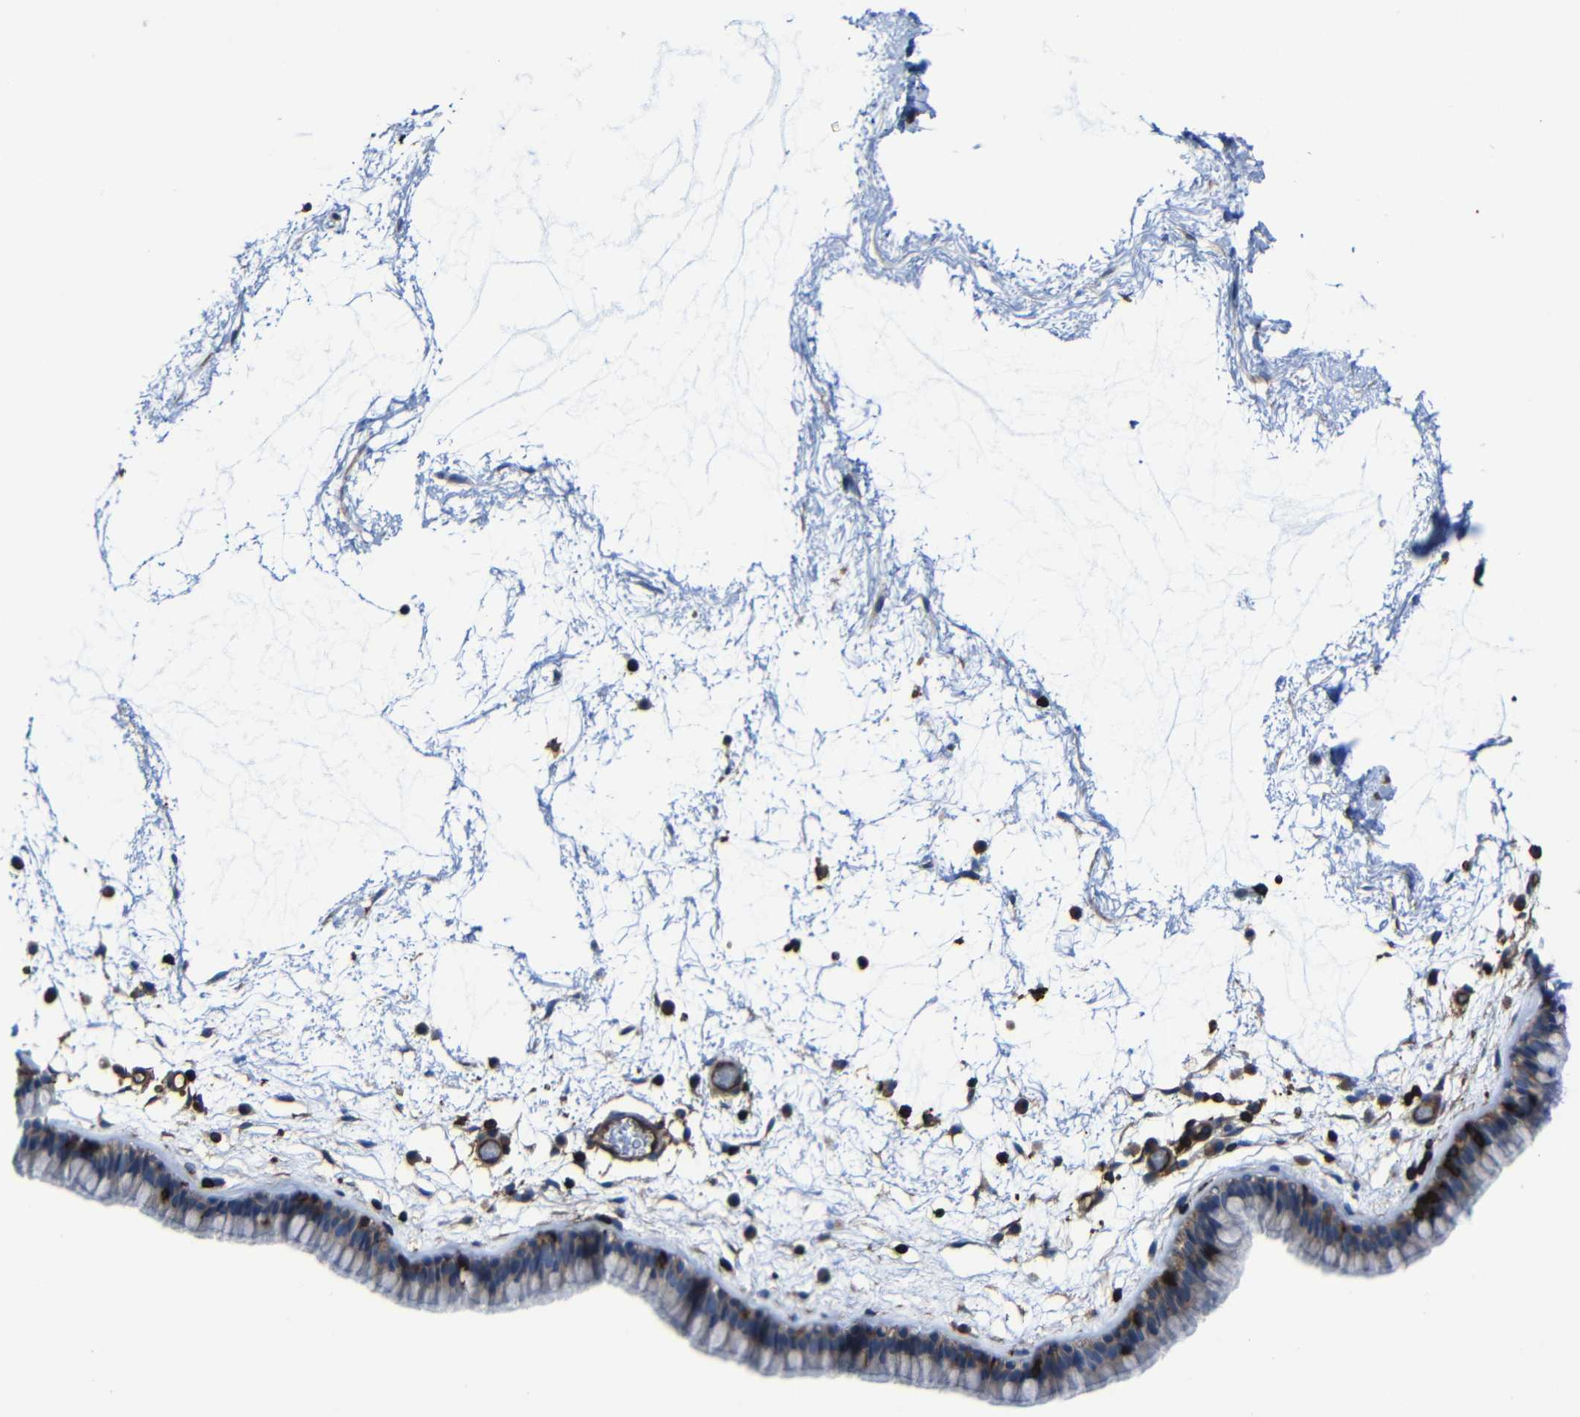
{"staining": {"intensity": "moderate", "quantity": "25%-75%", "location": "cytoplasmic/membranous"}, "tissue": "nasopharynx", "cell_type": "Respiratory epithelial cells", "image_type": "normal", "snomed": [{"axis": "morphology", "description": "Normal tissue, NOS"}, {"axis": "morphology", "description": "Inflammation, NOS"}, {"axis": "topography", "description": "Nasopharynx"}], "caption": "Immunohistochemistry (IHC) histopathology image of unremarkable nasopharynx: human nasopharynx stained using immunohistochemistry (IHC) demonstrates medium levels of moderate protein expression localized specifically in the cytoplasmic/membranous of respiratory epithelial cells, appearing as a cytoplasmic/membranous brown color.", "gene": "ARHGEF1", "patient": {"sex": "male", "age": 48}}